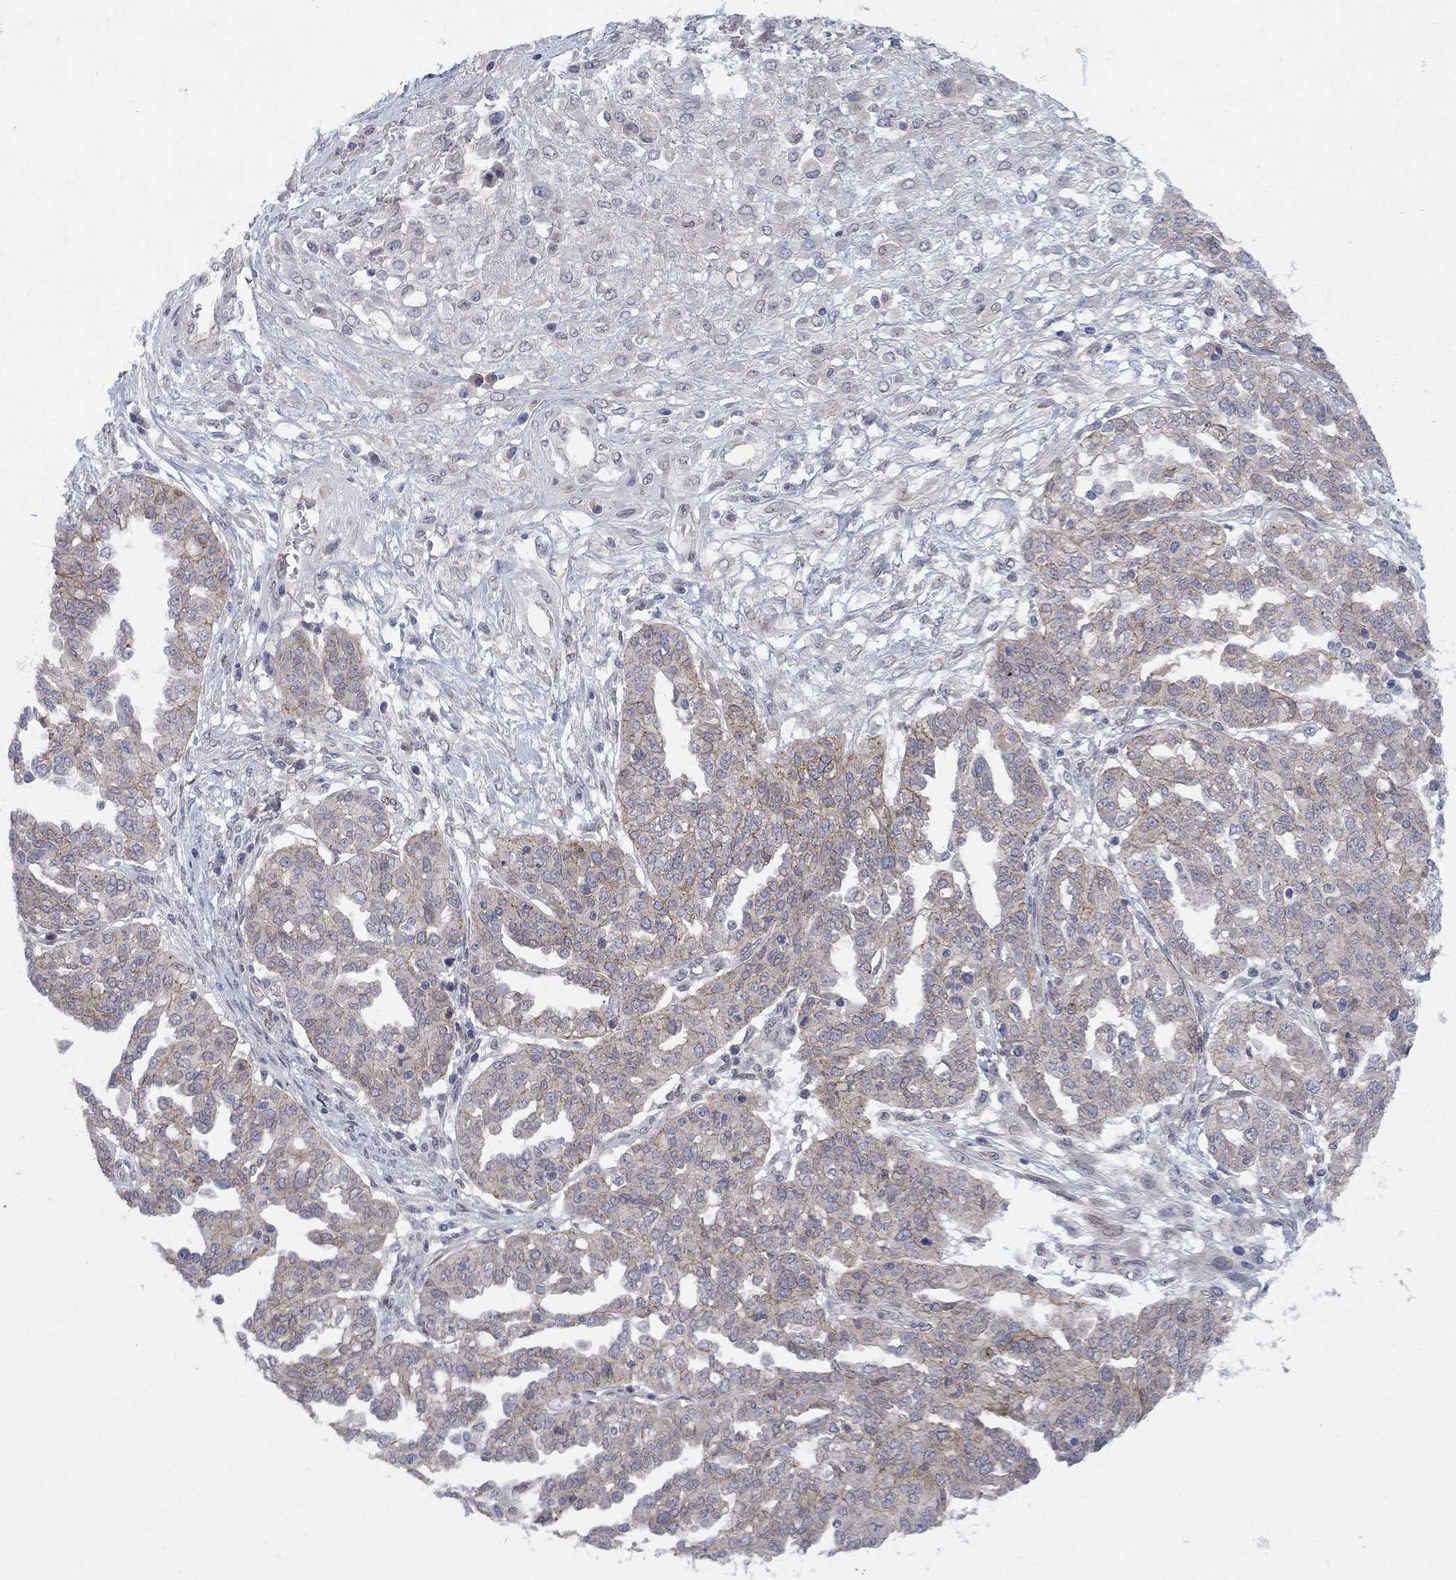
{"staining": {"intensity": "moderate", "quantity": "<25%", "location": "cytoplasmic/membranous"}, "tissue": "ovarian cancer", "cell_type": "Tumor cells", "image_type": "cancer", "snomed": [{"axis": "morphology", "description": "Cystadenocarcinoma, serous, NOS"}, {"axis": "topography", "description": "Ovary"}], "caption": "This is an image of immunohistochemistry staining of ovarian cancer (serous cystadenocarcinoma), which shows moderate staining in the cytoplasmic/membranous of tumor cells.", "gene": "EMC9", "patient": {"sex": "female", "age": 67}}